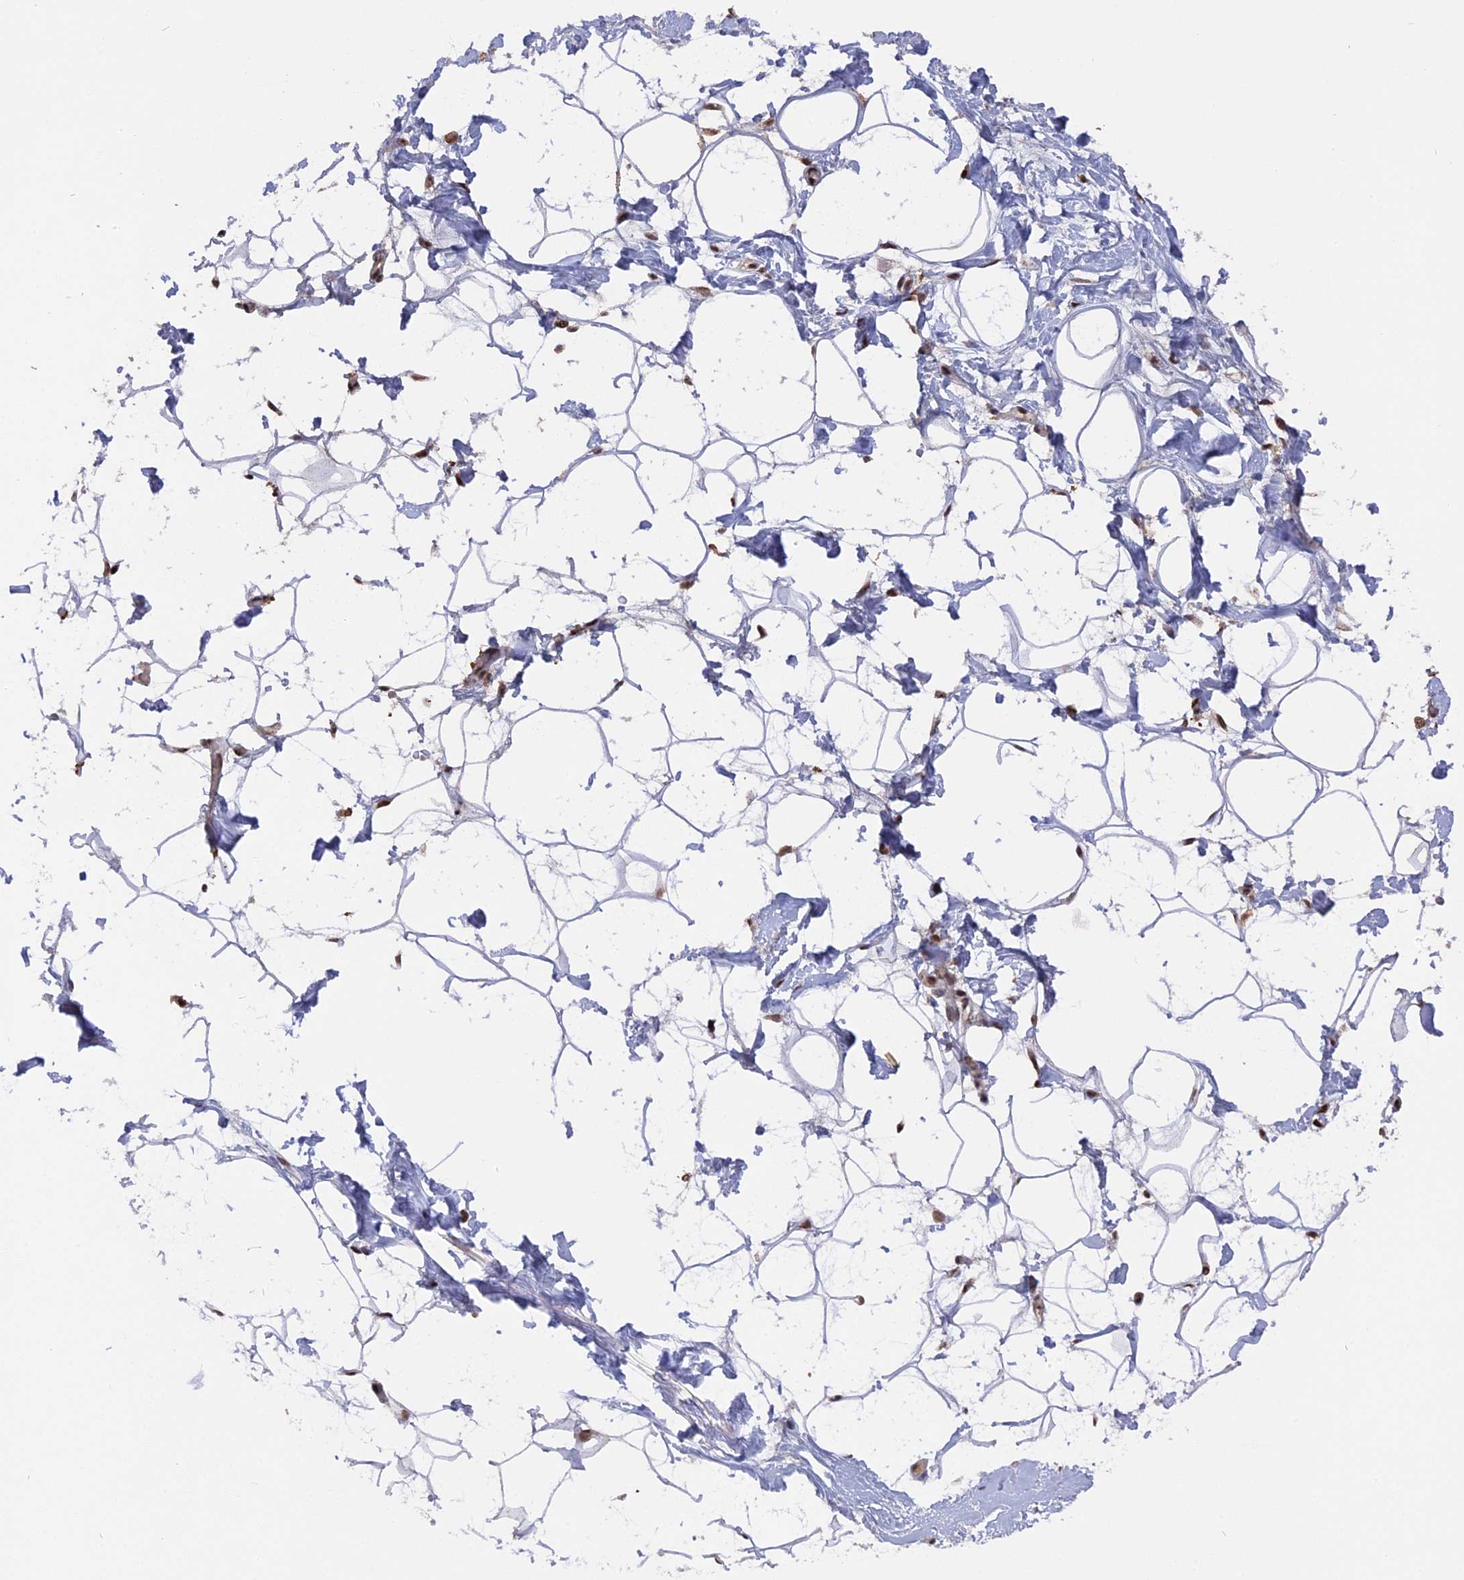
{"staining": {"intensity": "moderate", "quantity": ">75%", "location": "nuclear"}, "tissue": "adipose tissue", "cell_type": "Adipocytes", "image_type": "normal", "snomed": [{"axis": "morphology", "description": "Normal tissue, NOS"}, {"axis": "topography", "description": "Breast"}], "caption": "A histopathology image of adipose tissue stained for a protein shows moderate nuclear brown staining in adipocytes. The protein of interest is stained brown, and the nuclei are stained in blue (DAB IHC with brightfield microscopy, high magnification).", "gene": "SF3A2", "patient": {"sex": "female", "age": 26}}